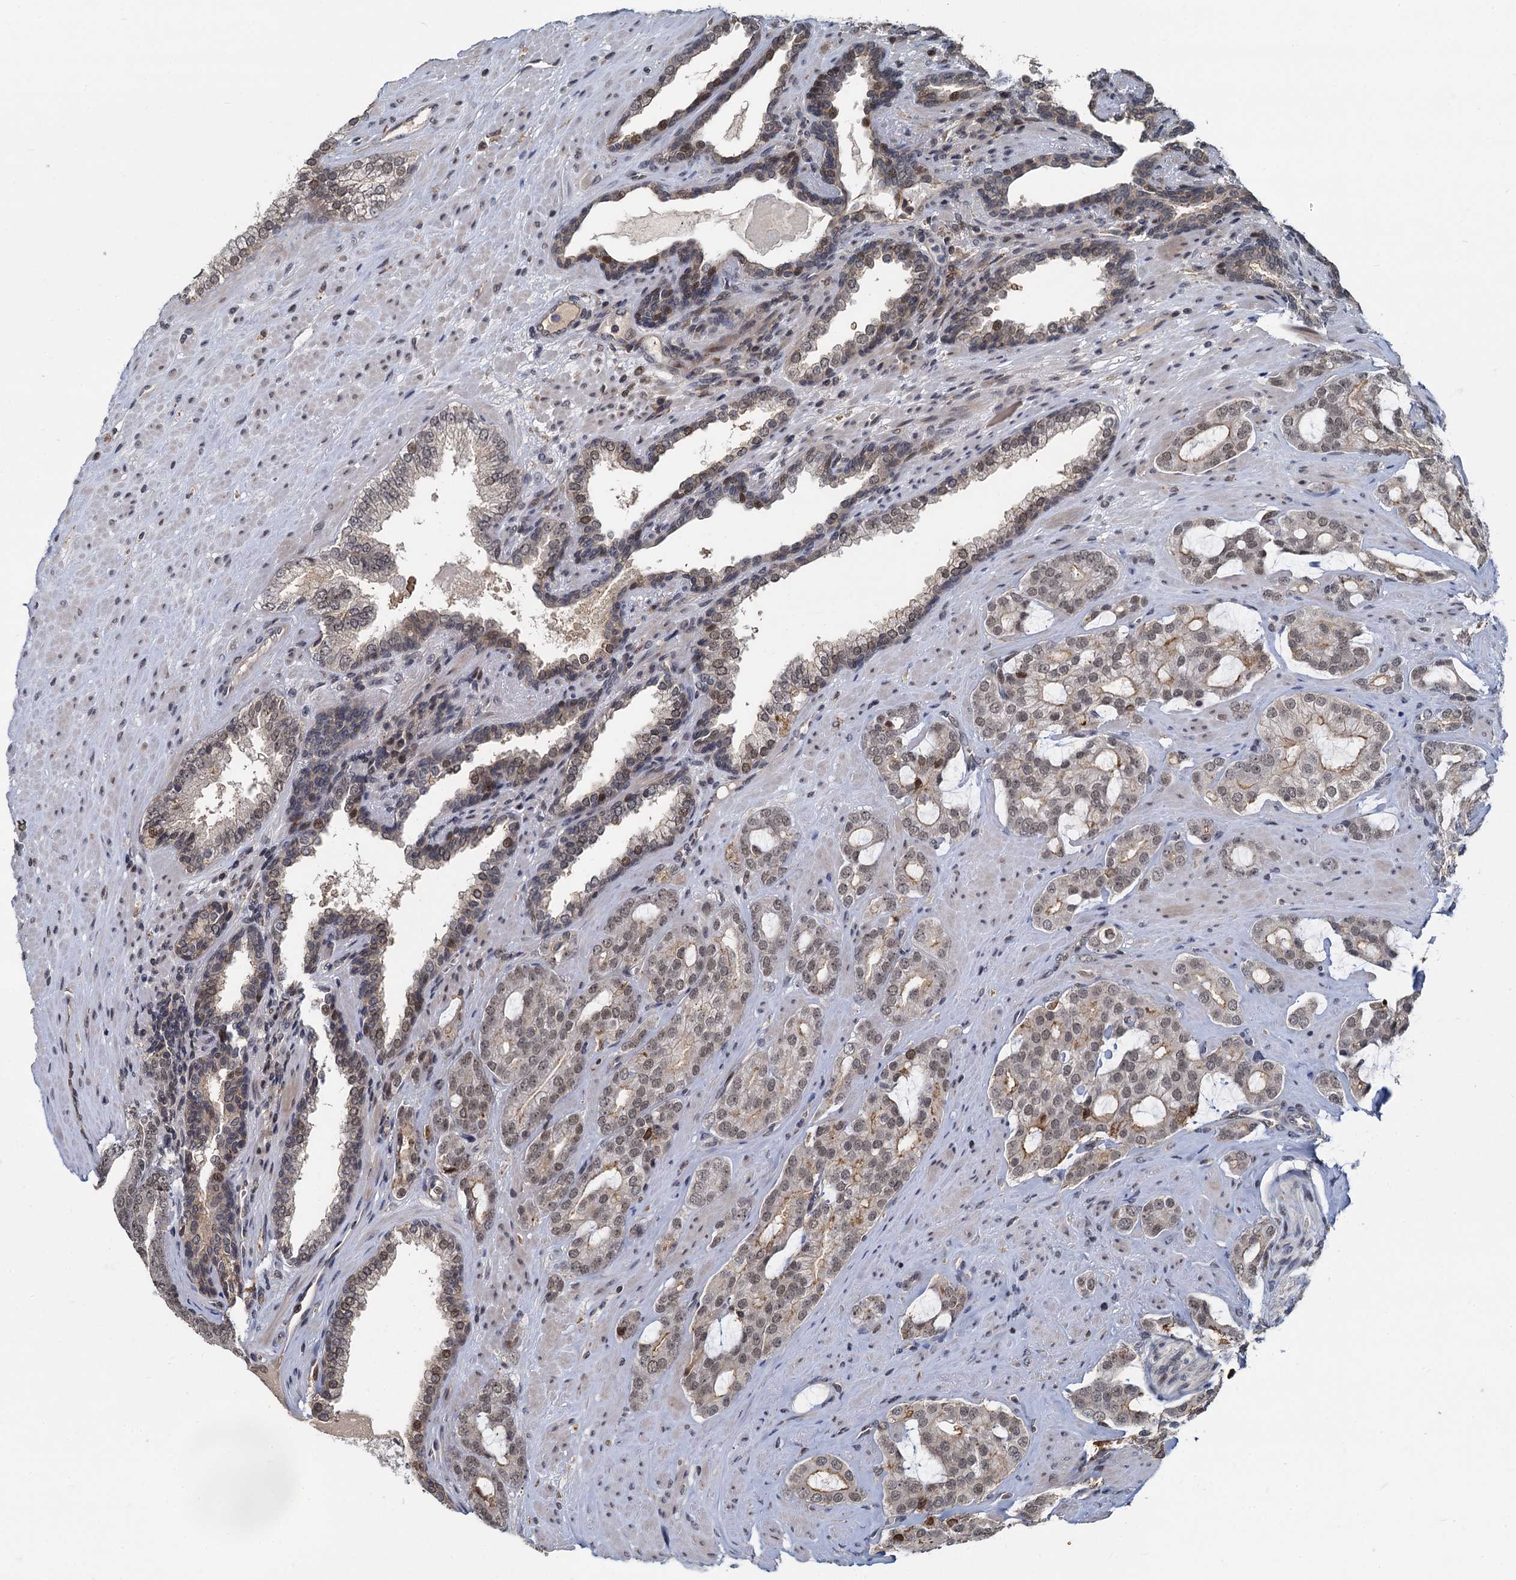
{"staining": {"intensity": "weak", "quantity": ">75%", "location": "cytoplasmic/membranous,nuclear"}, "tissue": "prostate cancer", "cell_type": "Tumor cells", "image_type": "cancer", "snomed": [{"axis": "morphology", "description": "Adenocarcinoma, High grade"}, {"axis": "topography", "description": "Prostate"}], "caption": "Brown immunohistochemical staining in prostate cancer displays weak cytoplasmic/membranous and nuclear expression in approximately >75% of tumor cells.", "gene": "FANCI", "patient": {"sex": "male", "age": 63}}